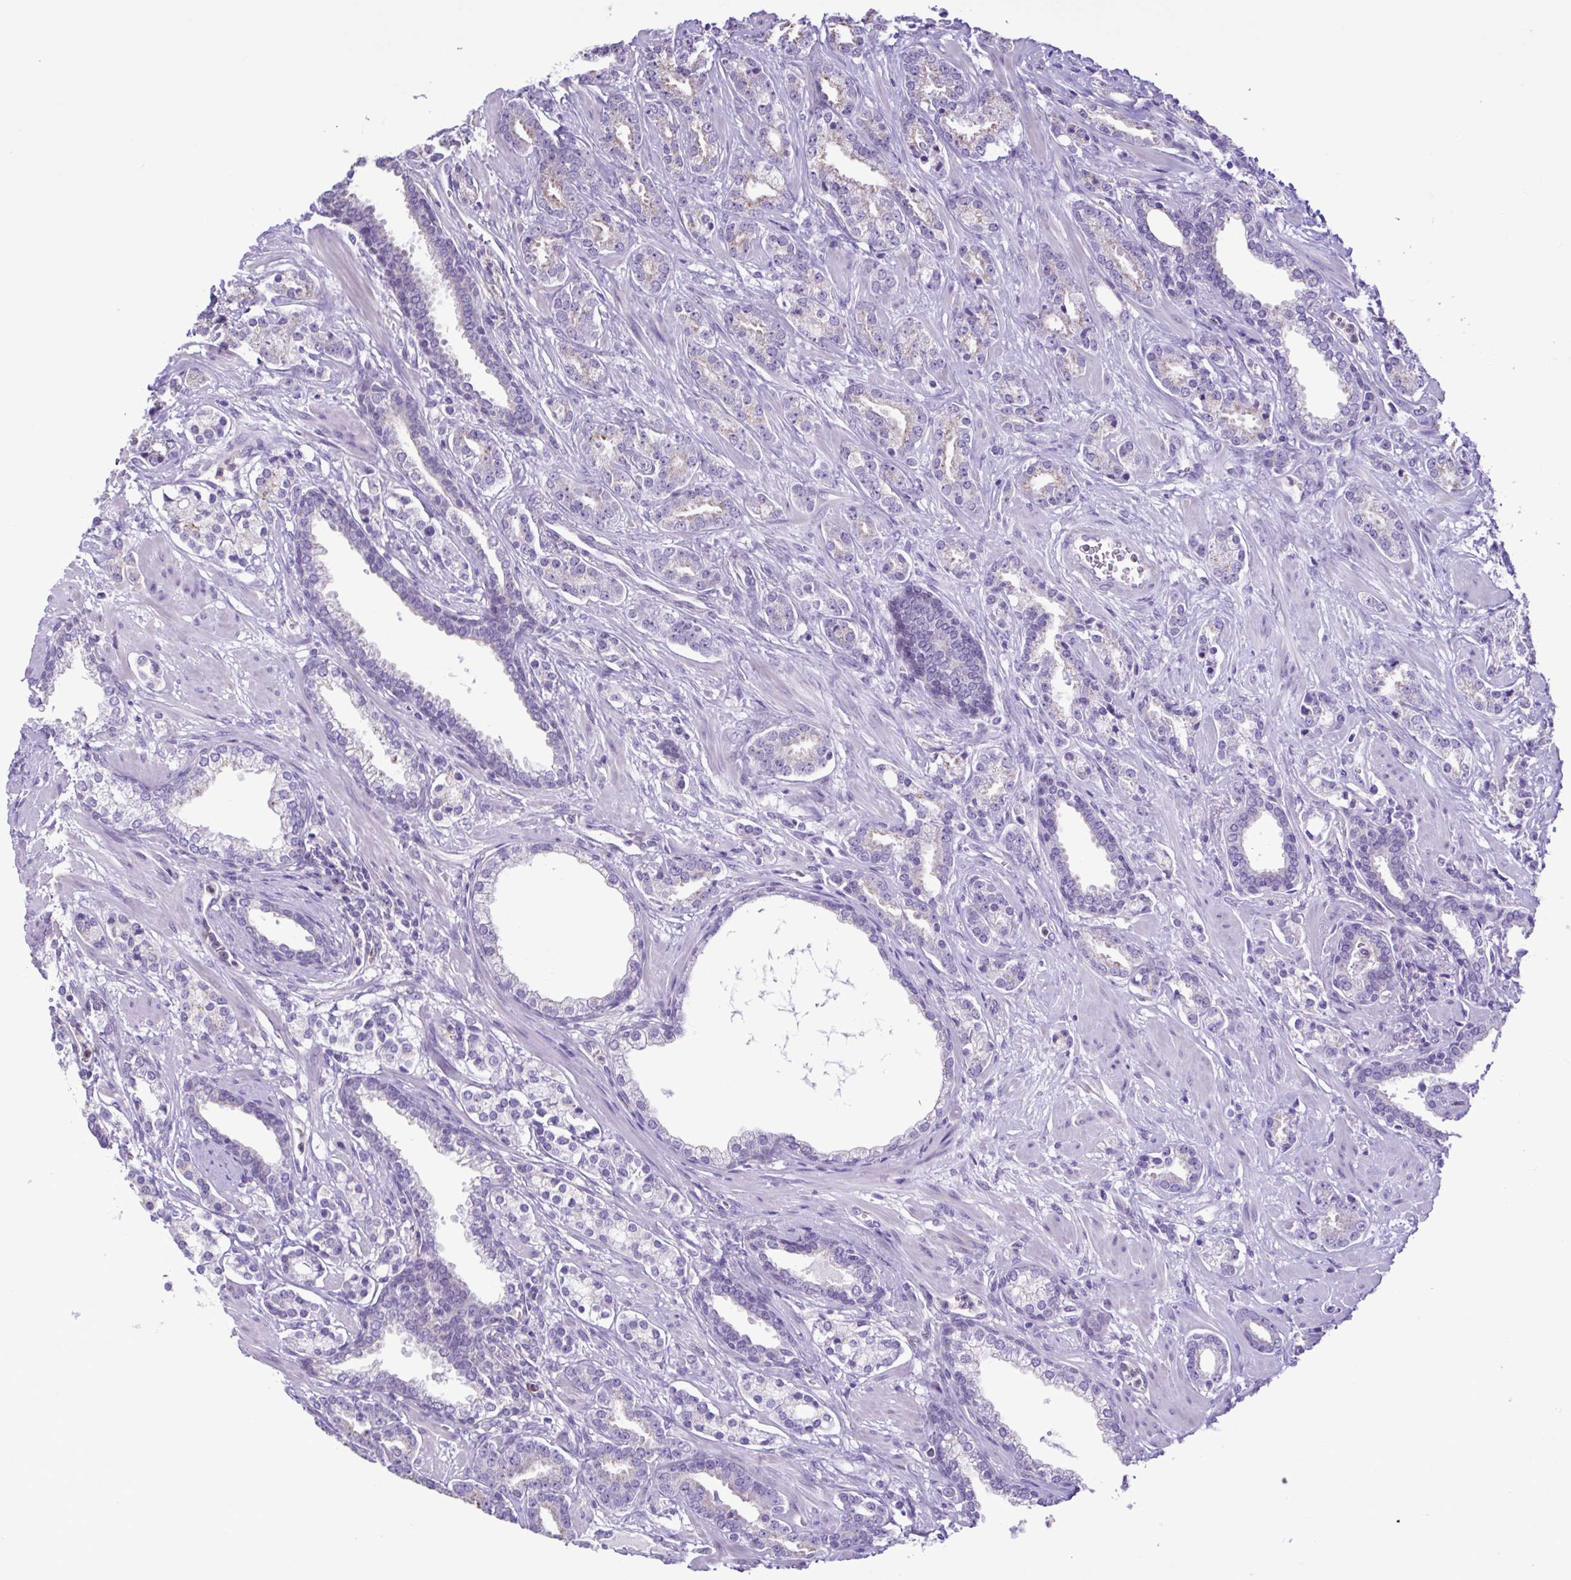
{"staining": {"intensity": "negative", "quantity": "none", "location": "none"}, "tissue": "prostate cancer", "cell_type": "Tumor cells", "image_type": "cancer", "snomed": [{"axis": "morphology", "description": "Adenocarcinoma, High grade"}, {"axis": "topography", "description": "Prostate"}], "caption": "IHC histopathology image of prostate cancer (high-grade adenocarcinoma) stained for a protein (brown), which shows no expression in tumor cells. Nuclei are stained in blue.", "gene": "CBY2", "patient": {"sex": "male", "age": 60}}